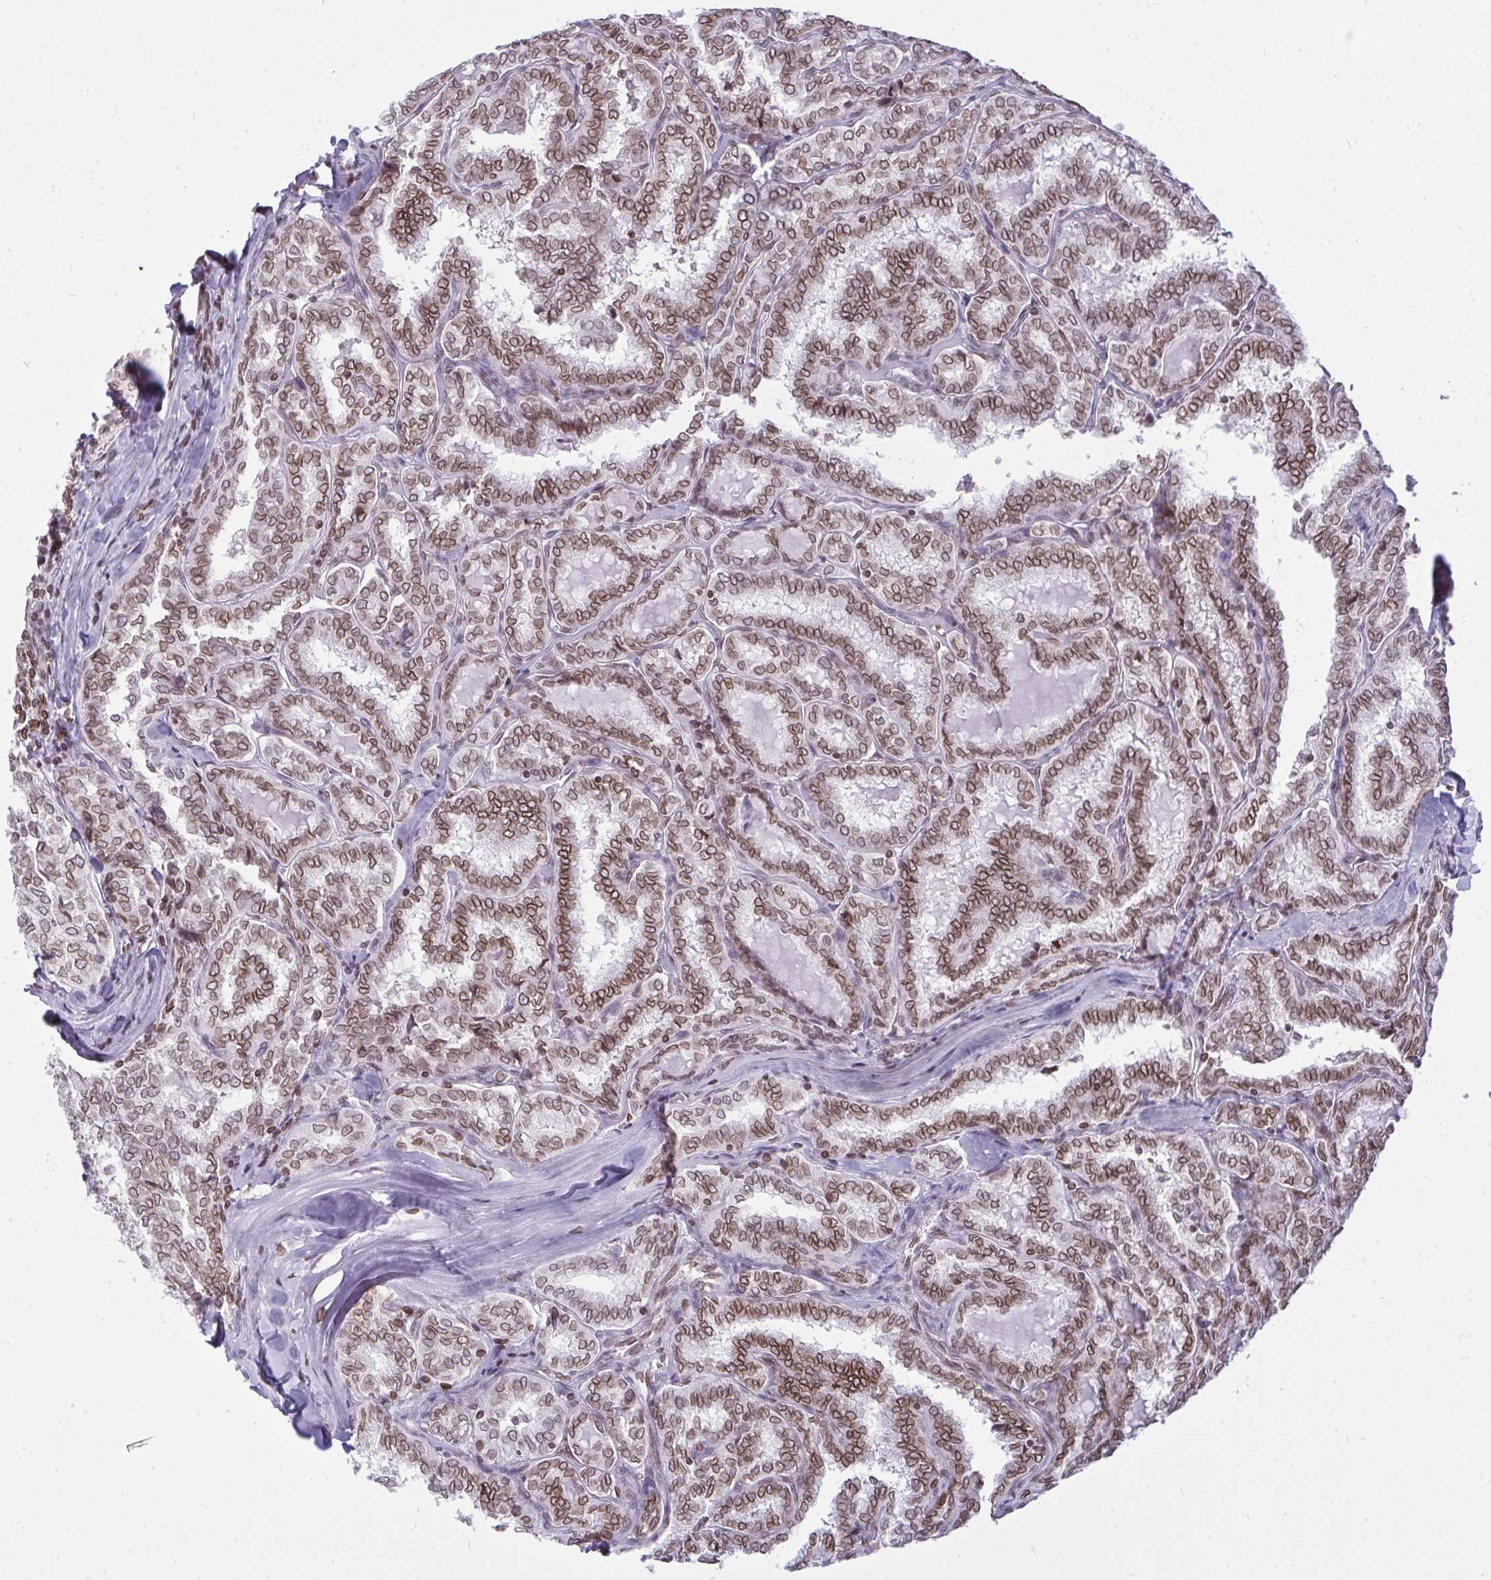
{"staining": {"intensity": "moderate", "quantity": ">75%", "location": "cytoplasmic/membranous,nuclear"}, "tissue": "thyroid cancer", "cell_type": "Tumor cells", "image_type": "cancer", "snomed": [{"axis": "morphology", "description": "Papillary adenocarcinoma, NOS"}, {"axis": "topography", "description": "Thyroid gland"}], "caption": "This is an image of IHC staining of thyroid cancer (papillary adenocarcinoma), which shows moderate staining in the cytoplasmic/membranous and nuclear of tumor cells.", "gene": "LMNB2", "patient": {"sex": "female", "age": 30}}